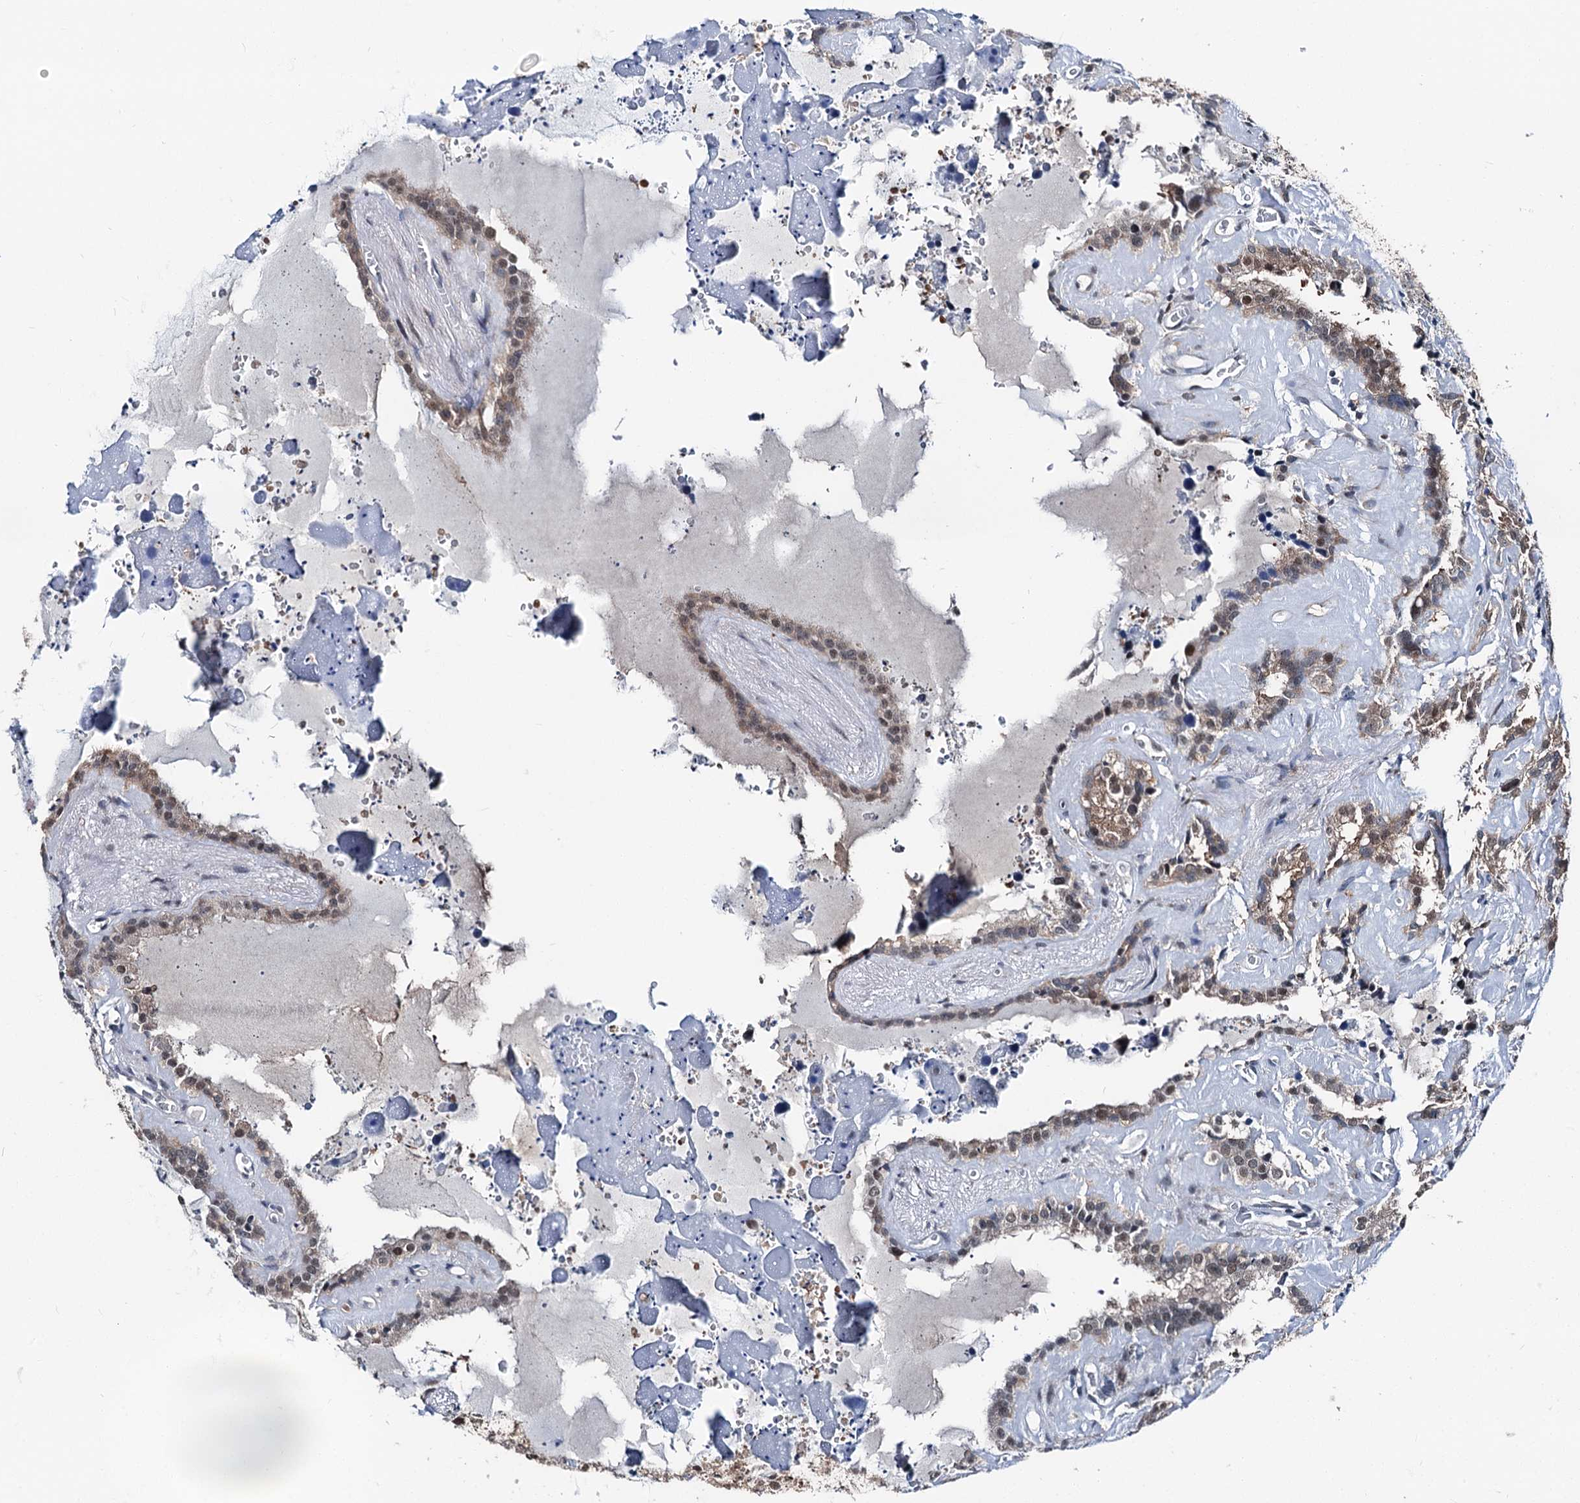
{"staining": {"intensity": "moderate", "quantity": "25%-75%", "location": "cytoplasmic/membranous,nuclear"}, "tissue": "seminal vesicle", "cell_type": "Glandular cells", "image_type": "normal", "snomed": [{"axis": "morphology", "description": "Normal tissue, NOS"}, {"axis": "topography", "description": "Prostate"}, {"axis": "topography", "description": "Seminal veicle"}], "caption": "A medium amount of moderate cytoplasmic/membranous,nuclear positivity is seen in approximately 25%-75% of glandular cells in unremarkable seminal vesicle. (Brightfield microscopy of DAB IHC at high magnification).", "gene": "PSMD13", "patient": {"sex": "male", "age": 59}}